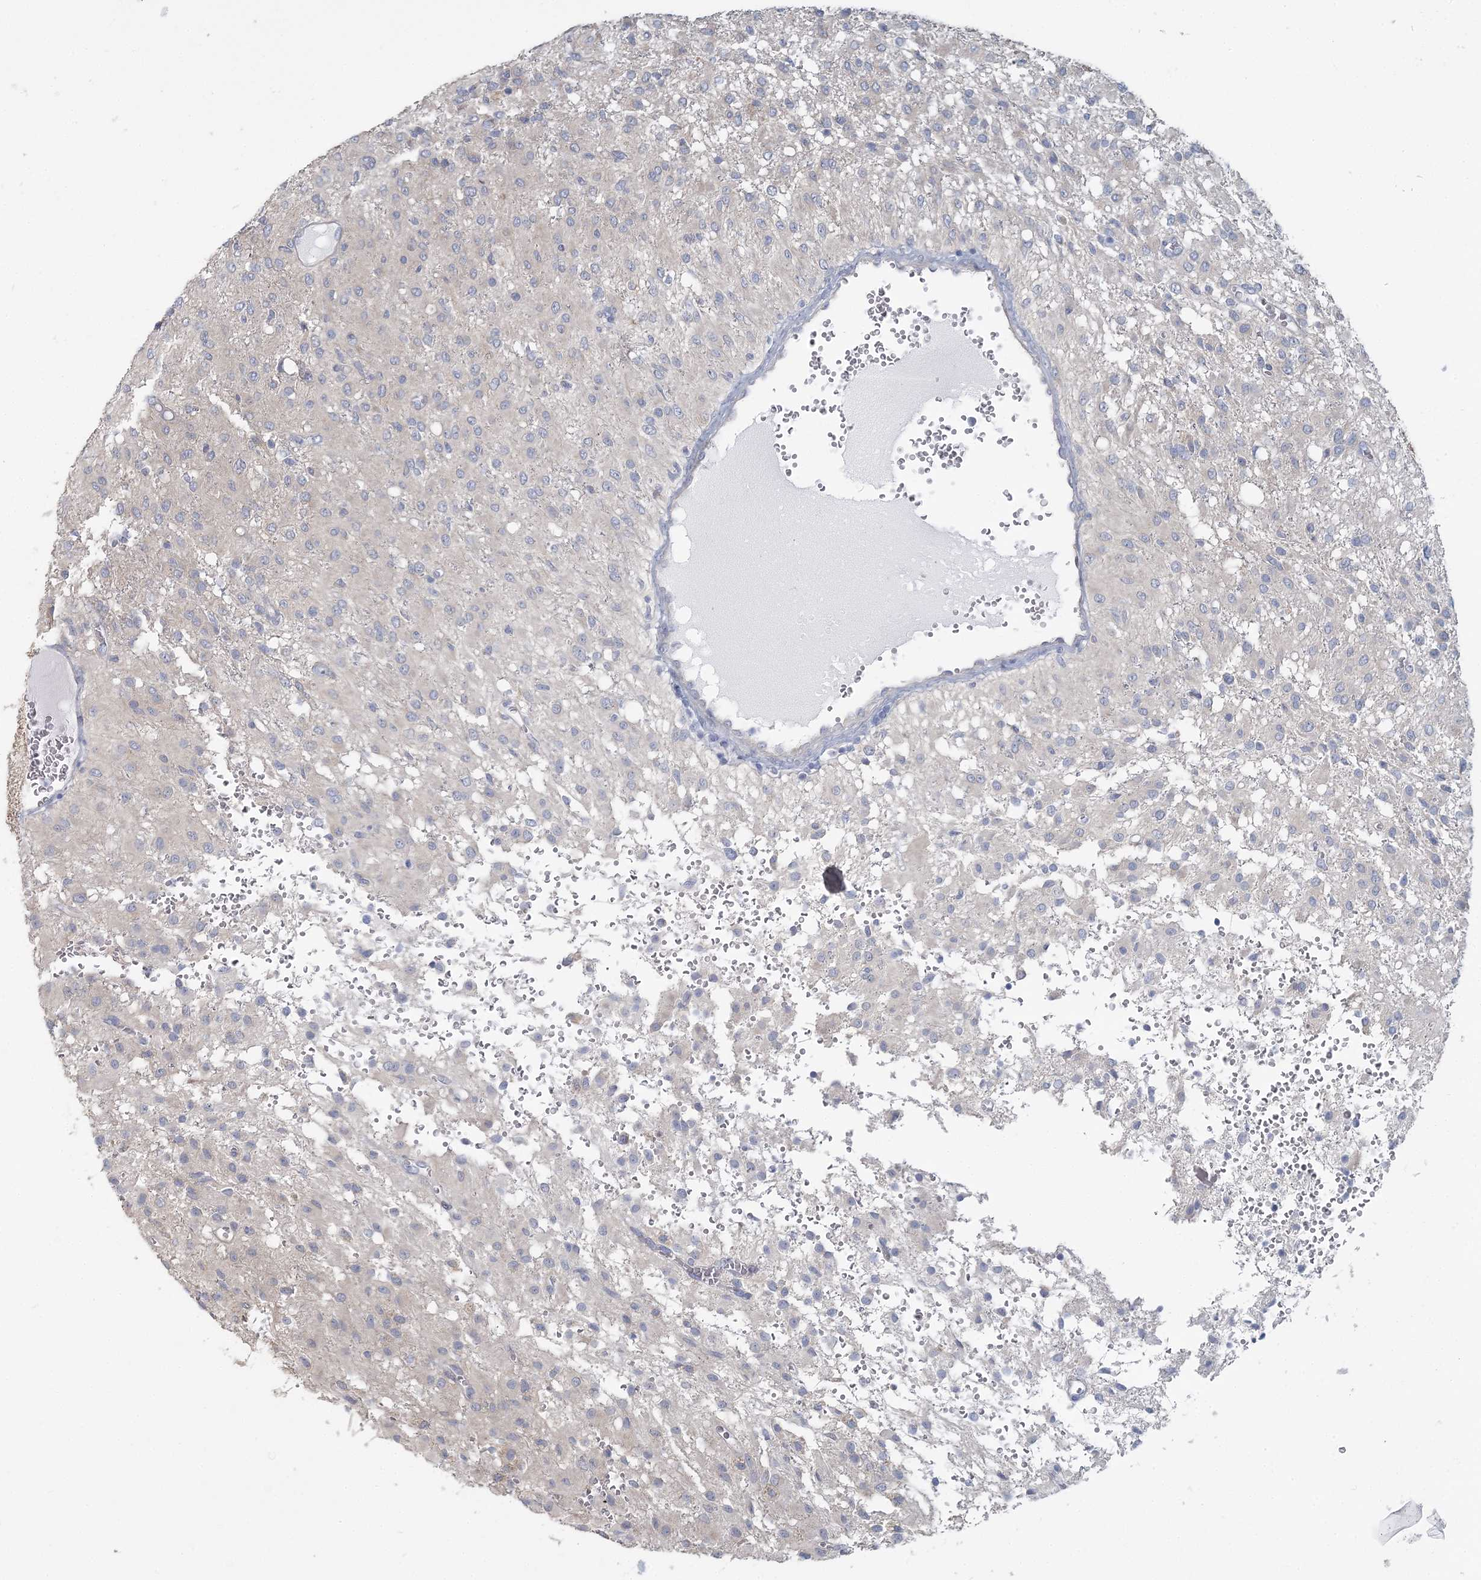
{"staining": {"intensity": "negative", "quantity": "none", "location": "none"}, "tissue": "glioma", "cell_type": "Tumor cells", "image_type": "cancer", "snomed": [{"axis": "morphology", "description": "Glioma, malignant, High grade"}, {"axis": "topography", "description": "Brain"}], "caption": "IHC photomicrograph of human glioma stained for a protein (brown), which shows no staining in tumor cells. (Stains: DAB immunohistochemistry with hematoxylin counter stain, Microscopy: brightfield microscopy at high magnification).", "gene": "CMBL", "patient": {"sex": "female", "age": 59}}